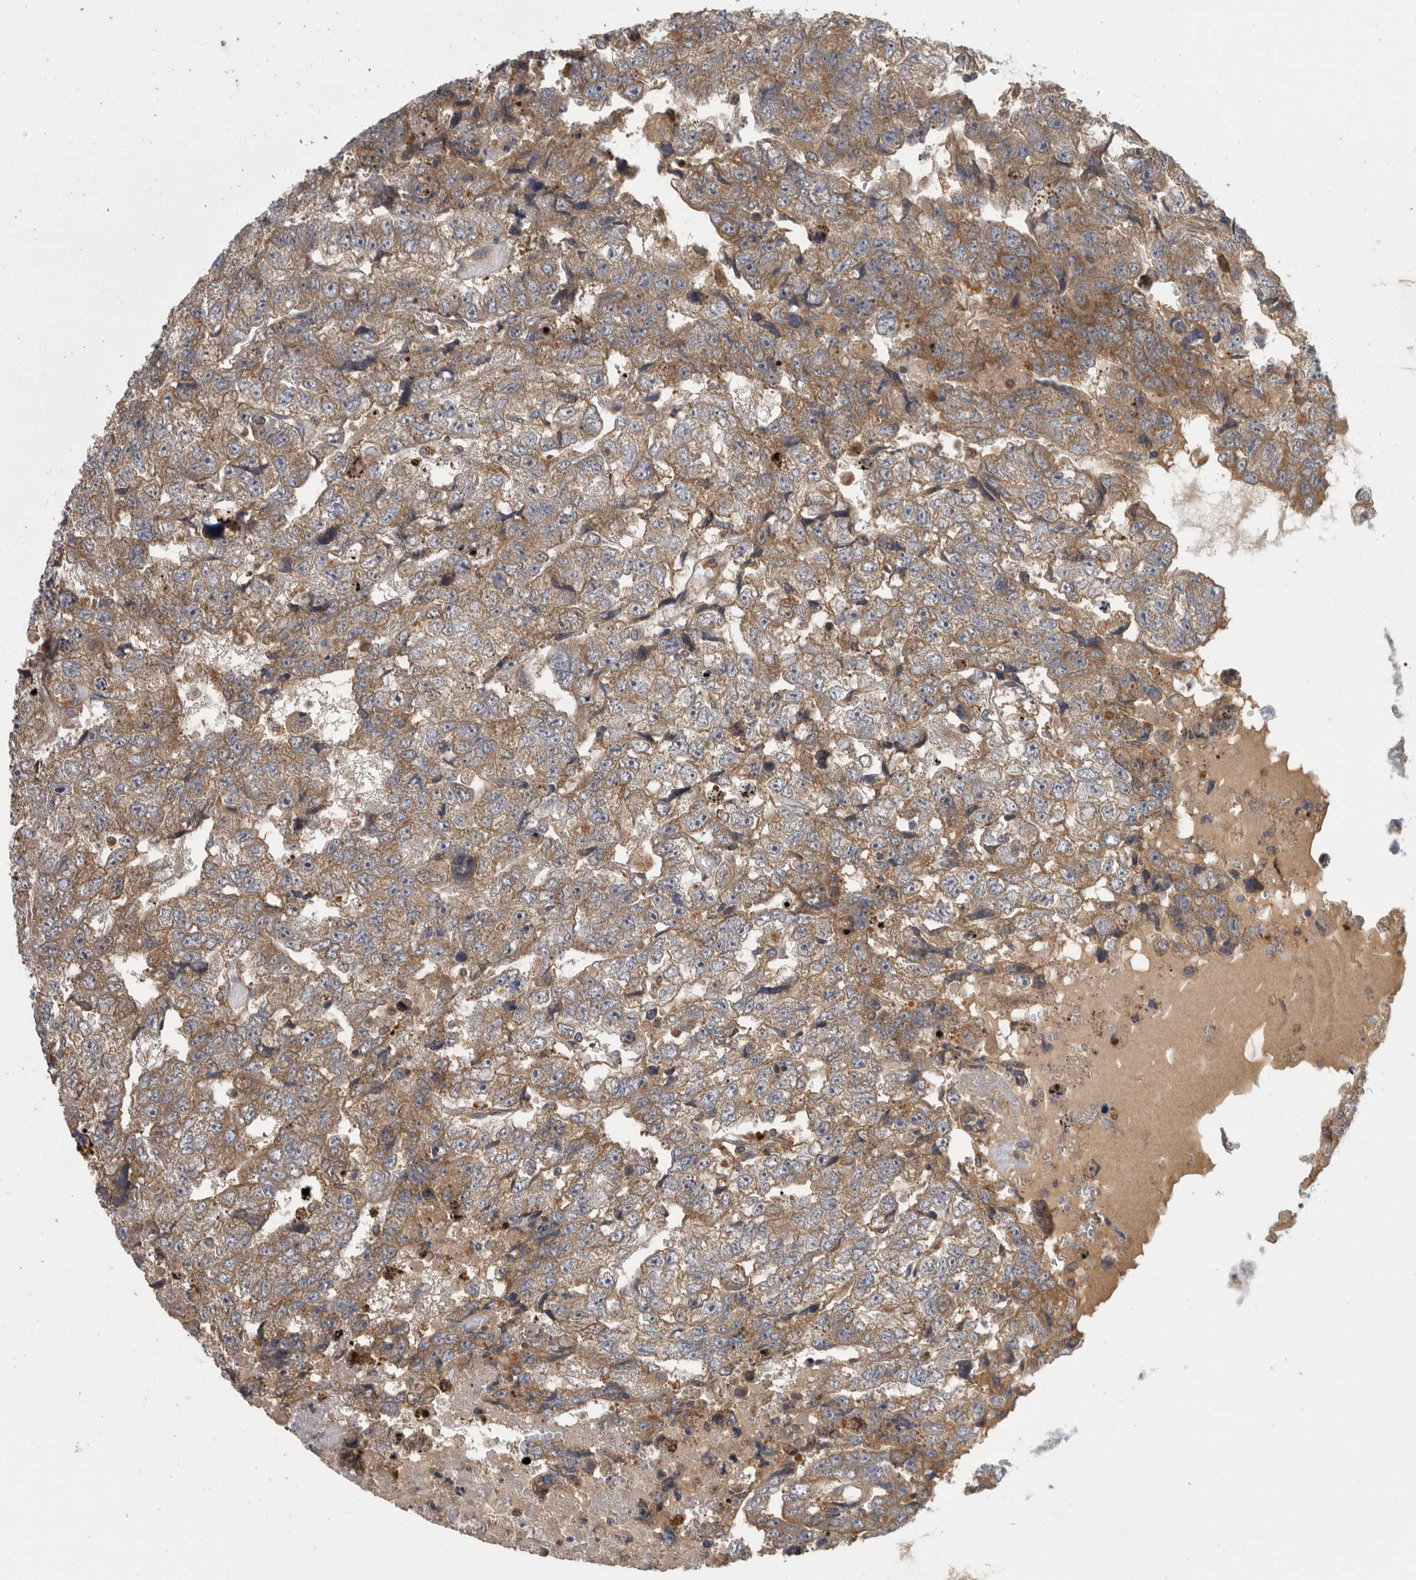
{"staining": {"intensity": "weak", "quantity": ">75%", "location": "cytoplasmic/membranous"}, "tissue": "testis cancer", "cell_type": "Tumor cells", "image_type": "cancer", "snomed": [{"axis": "morphology", "description": "Carcinoma, Embryonal, NOS"}, {"axis": "topography", "description": "Testis"}], "caption": "An image showing weak cytoplasmic/membranous staining in approximately >75% of tumor cells in testis embryonal carcinoma, as visualized by brown immunohistochemical staining.", "gene": "C1orf109", "patient": {"sex": "male", "age": 36}}